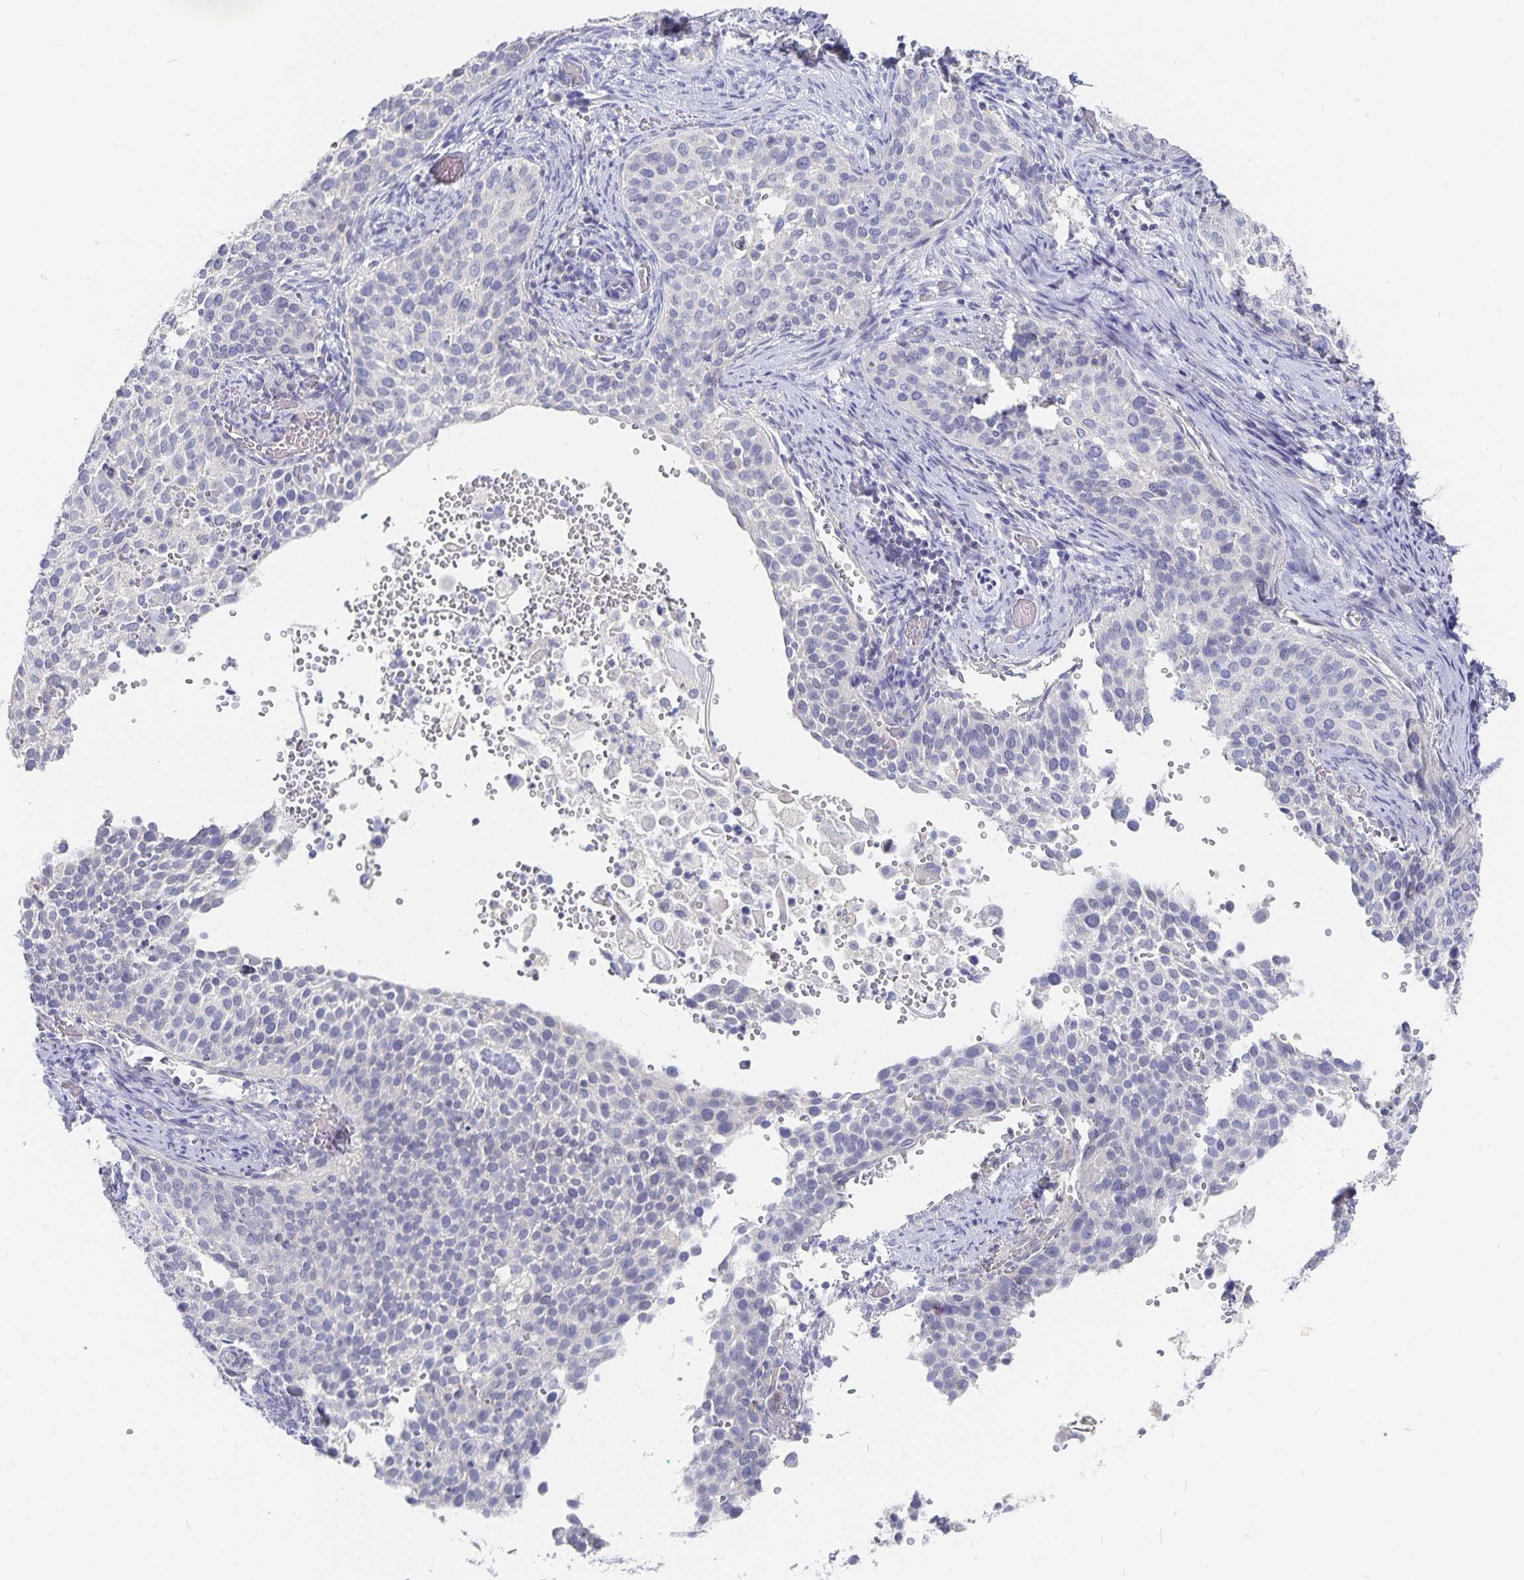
{"staining": {"intensity": "negative", "quantity": "none", "location": "none"}, "tissue": "cervical cancer", "cell_type": "Tumor cells", "image_type": "cancer", "snomed": [{"axis": "morphology", "description": "Squamous cell carcinoma, NOS"}, {"axis": "topography", "description": "Cervix"}], "caption": "Protein analysis of cervical cancer demonstrates no significant staining in tumor cells.", "gene": "DNAH9", "patient": {"sex": "female", "age": 44}}